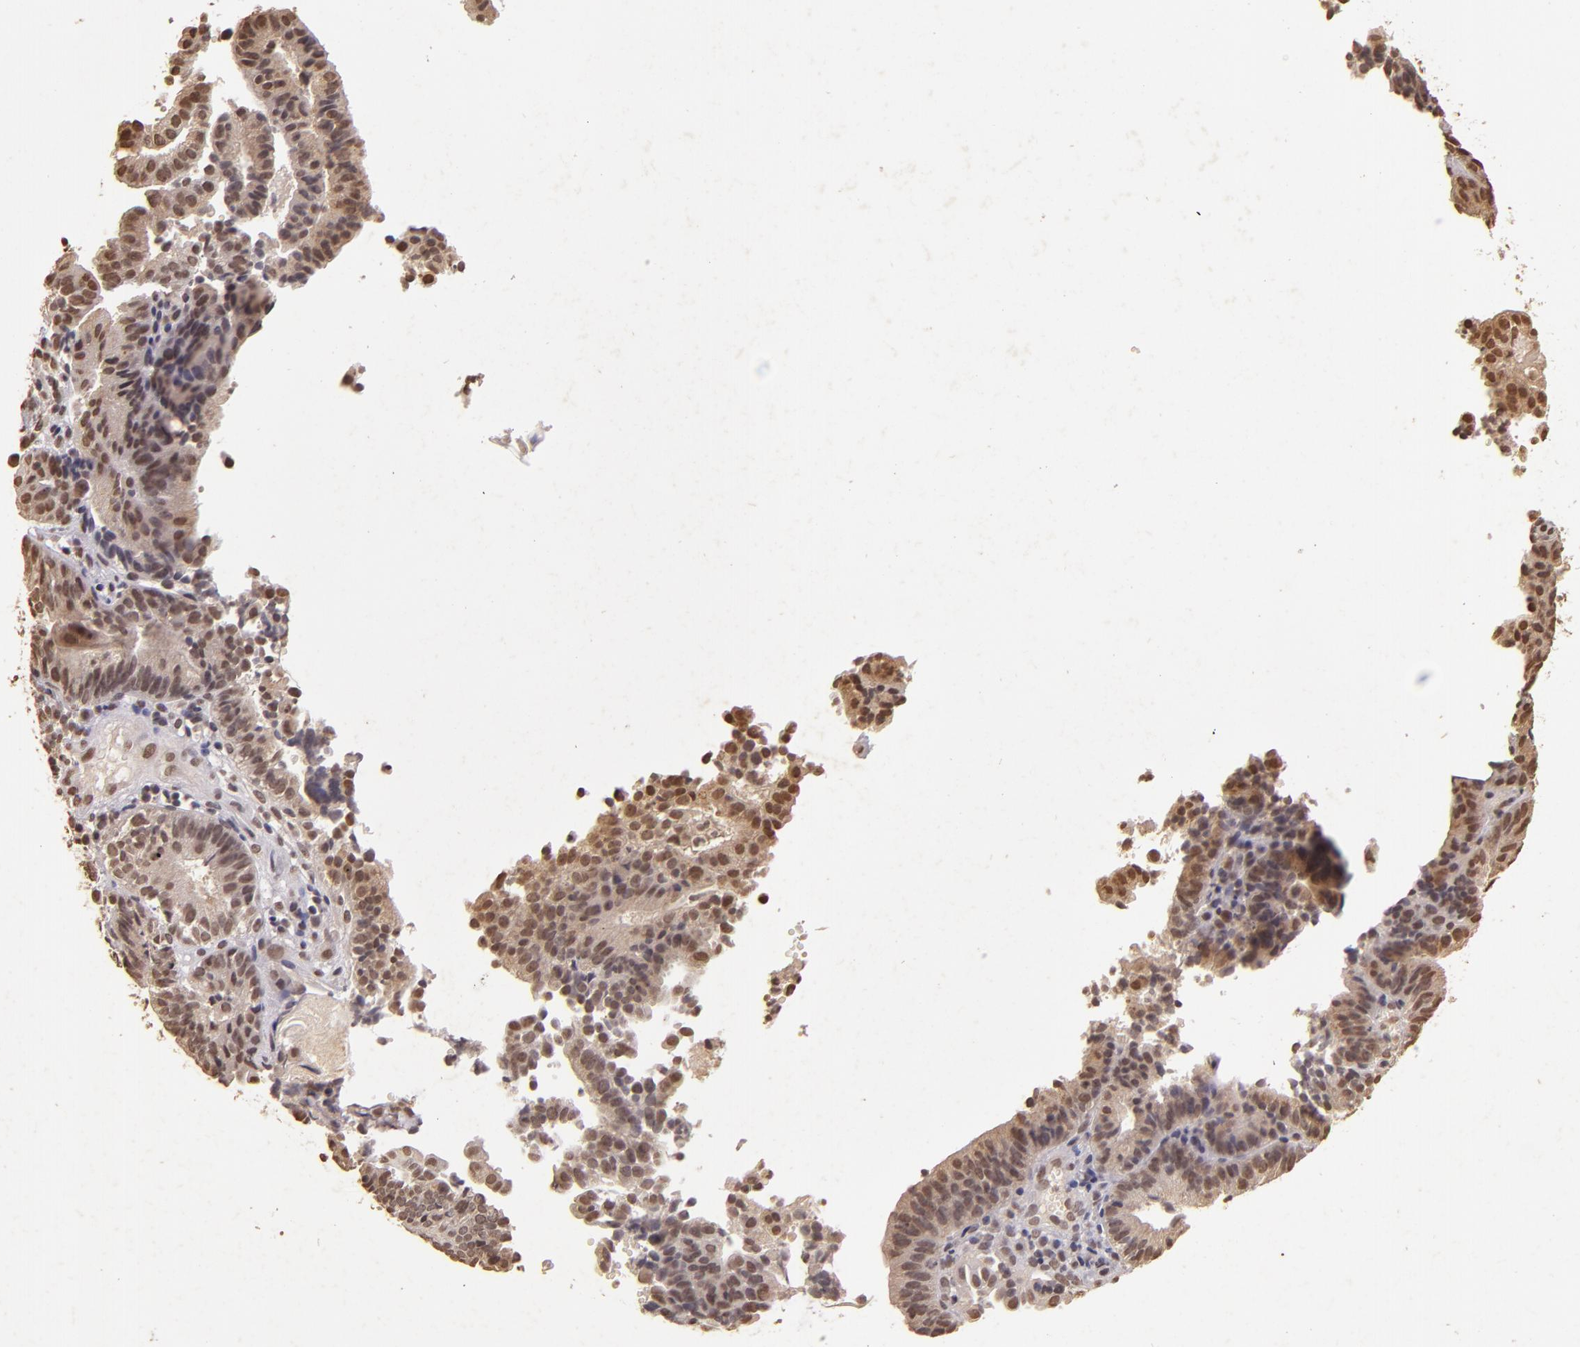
{"staining": {"intensity": "weak", "quantity": ">75%", "location": "cytoplasmic/membranous,nuclear"}, "tissue": "cervical cancer", "cell_type": "Tumor cells", "image_type": "cancer", "snomed": [{"axis": "morphology", "description": "Adenocarcinoma, NOS"}, {"axis": "topography", "description": "Cervix"}], "caption": "DAB immunohistochemical staining of human cervical cancer (adenocarcinoma) displays weak cytoplasmic/membranous and nuclear protein positivity in about >75% of tumor cells.", "gene": "CUL1", "patient": {"sex": "female", "age": 60}}